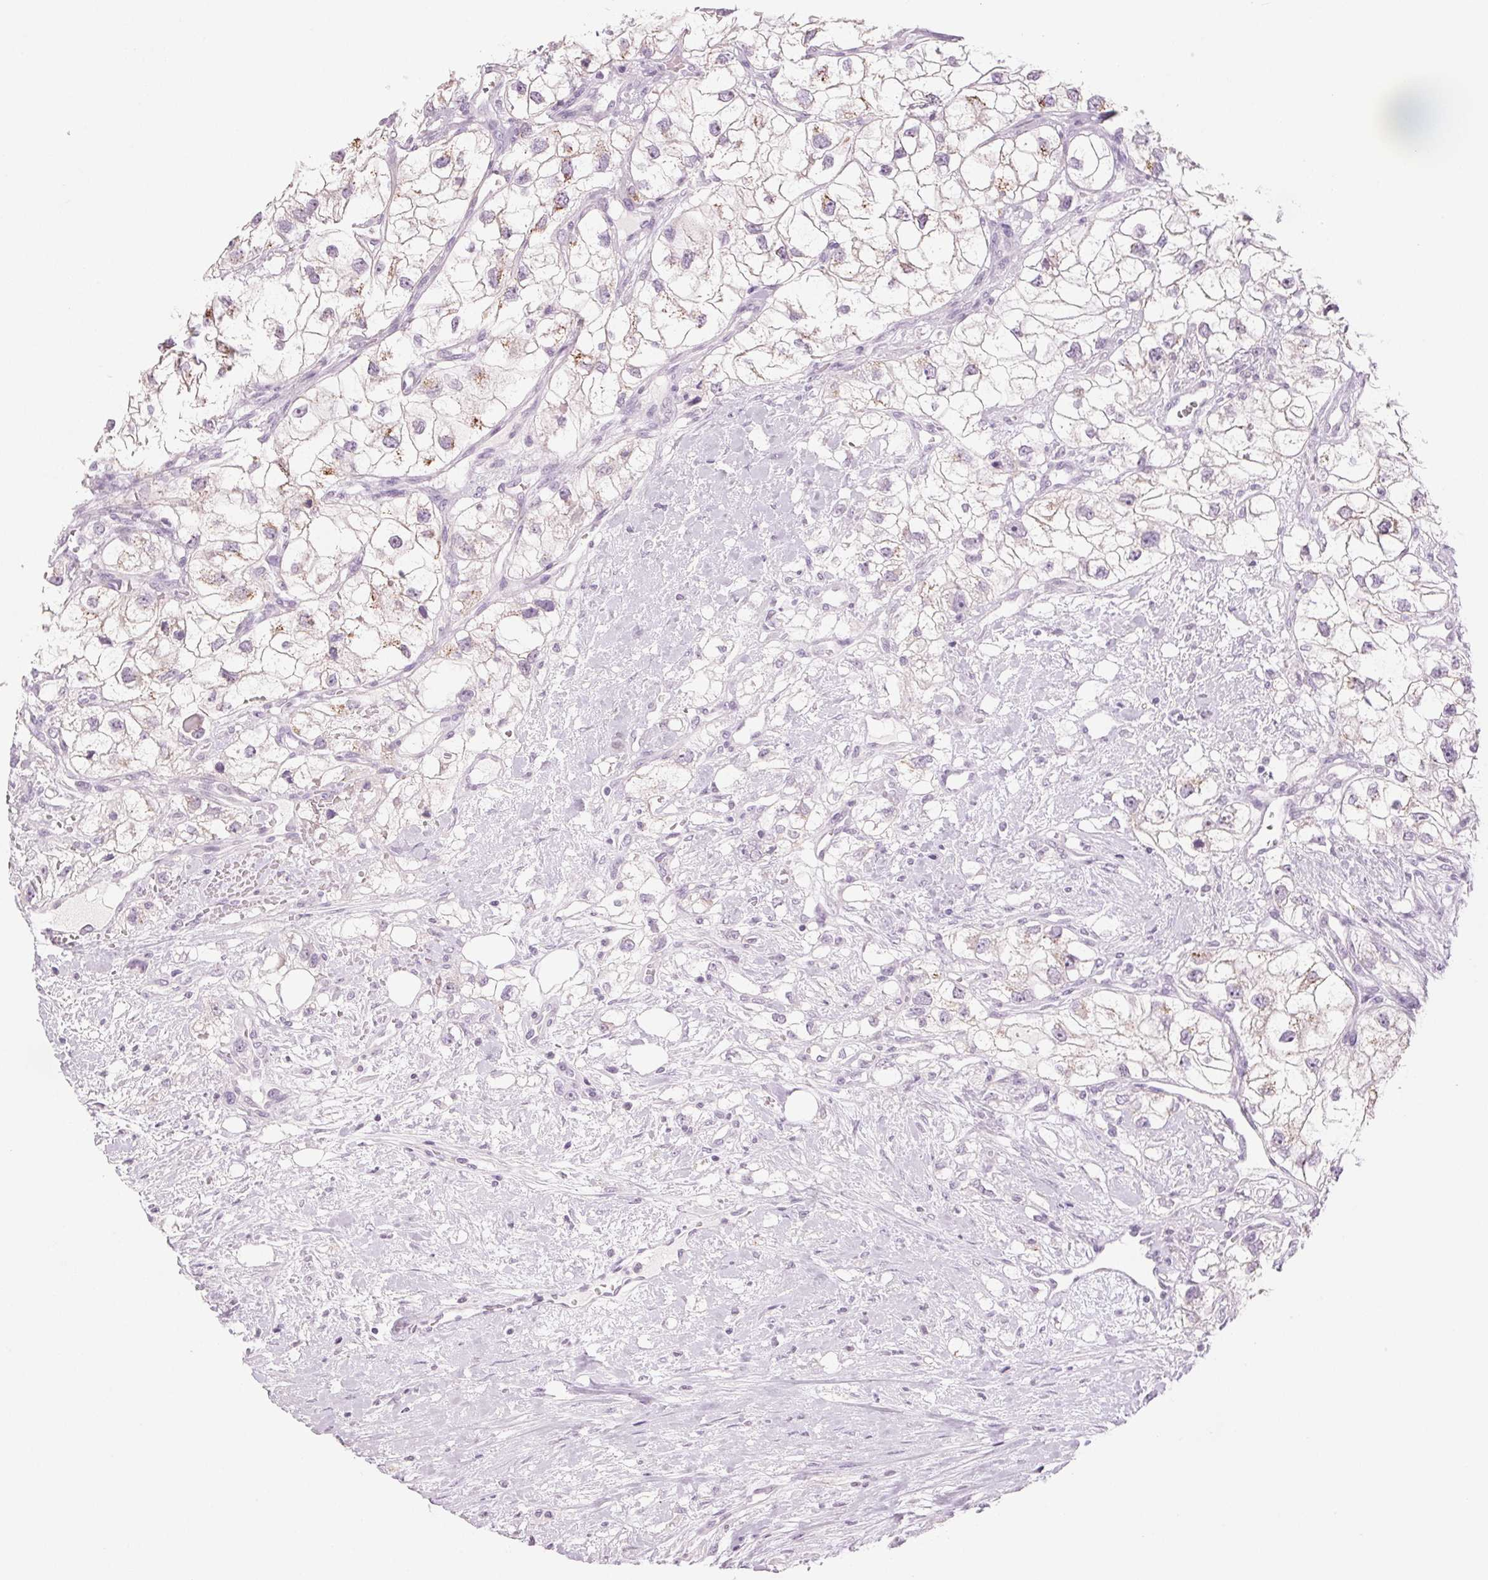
{"staining": {"intensity": "weak", "quantity": "<25%", "location": "cytoplasmic/membranous"}, "tissue": "renal cancer", "cell_type": "Tumor cells", "image_type": "cancer", "snomed": [{"axis": "morphology", "description": "Adenocarcinoma, NOS"}, {"axis": "topography", "description": "Kidney"}], "caption": "Immunohistochemistry (IHC) micrograph of human adenocarcinoma (renal) stained for a protein (brown), which demonstrates no positivity in tumor cells.", "gene": "EHHADH", "patient": {"sex": "male", "age": 59}}